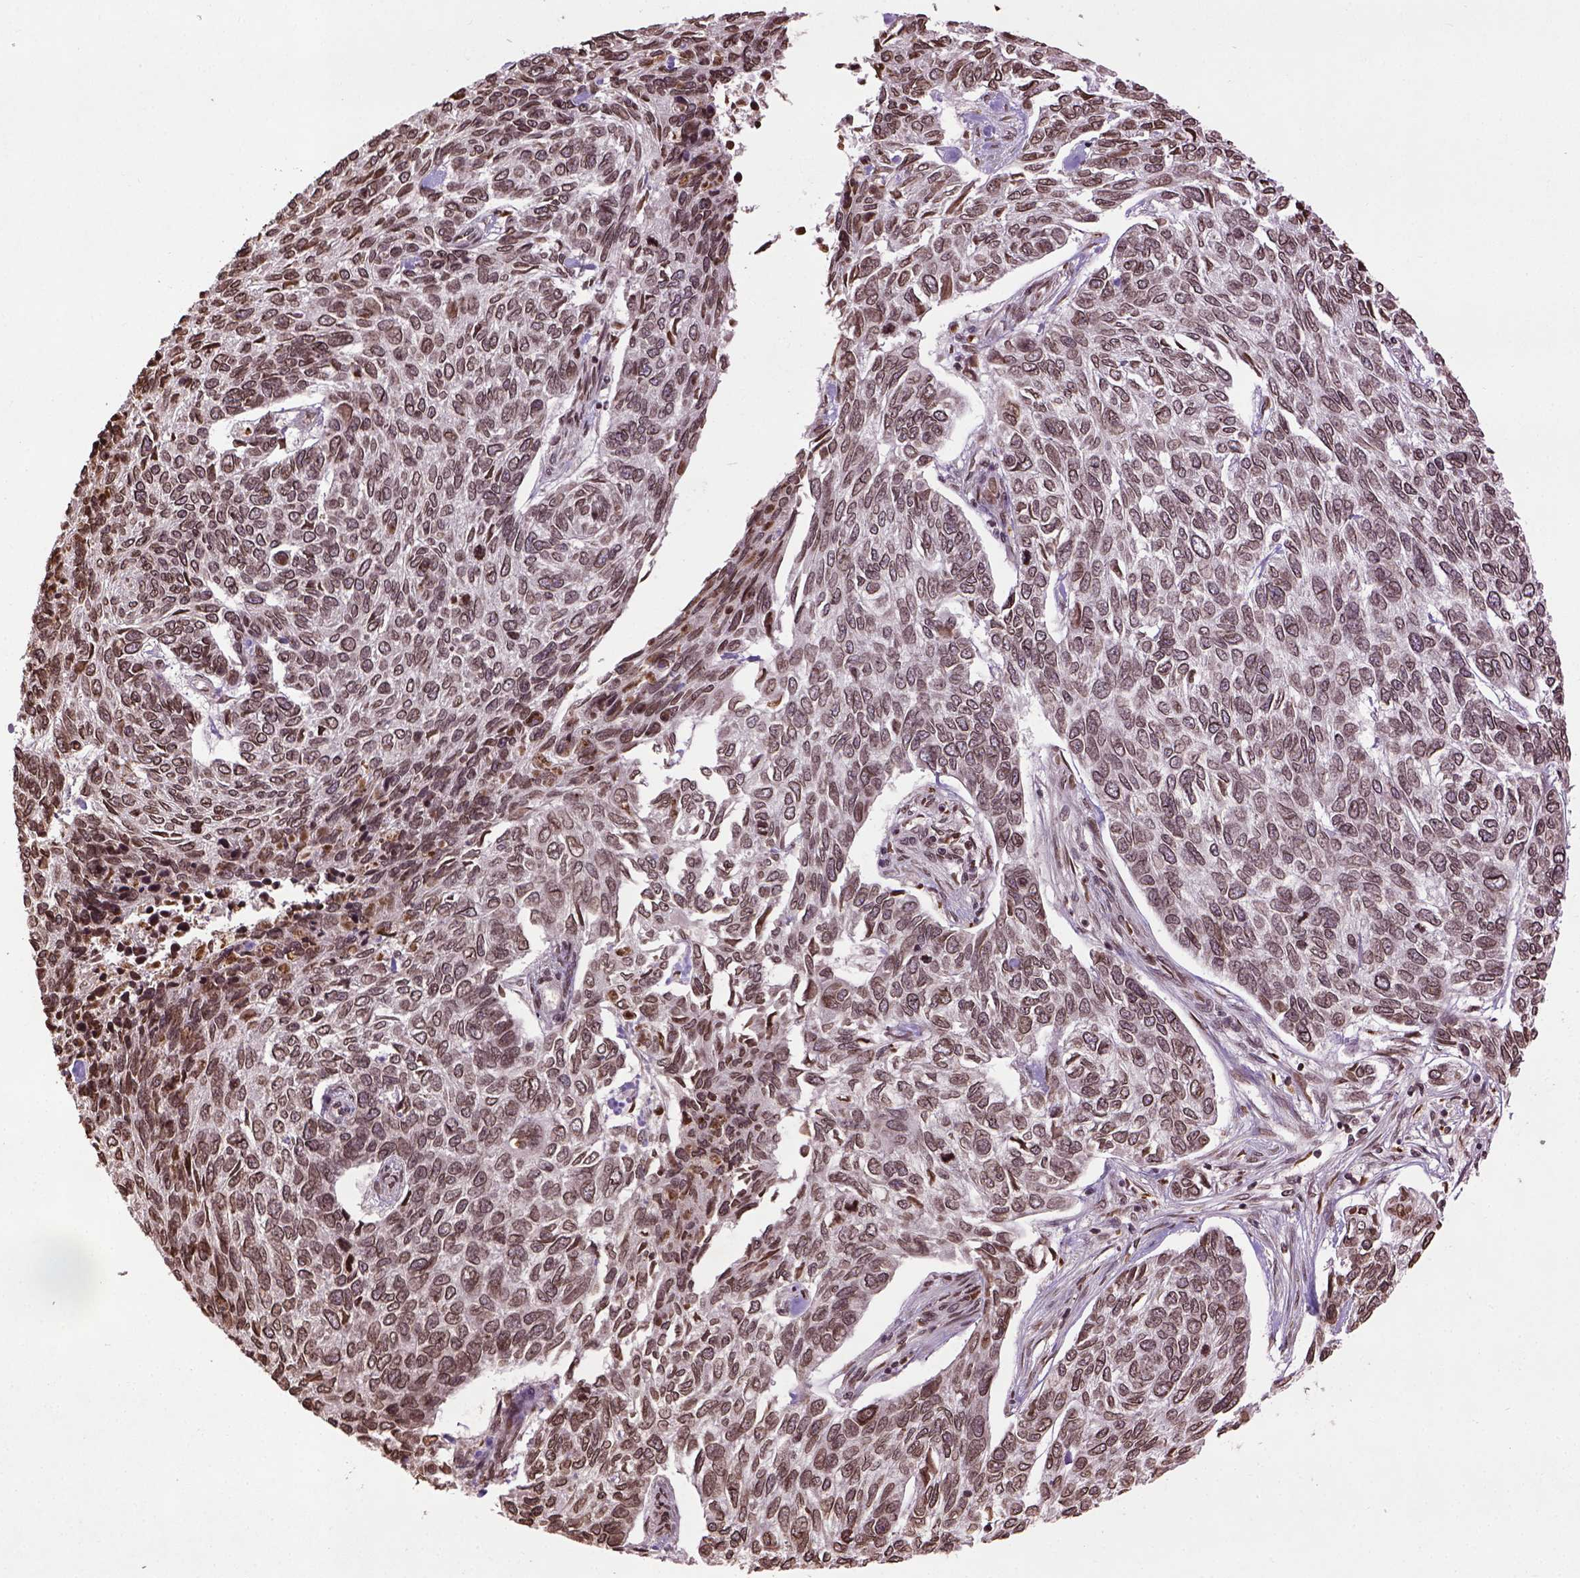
{"staining": {"intensity": "moderate", "quantity": ">75%", "location": "nuclear"}, "tissue": "skin cancer", "cell_type": "Tumor cells", "image_type": "cancer", "snomed": [{"axis": "morphology", "description": "Basal cell carcinoma"}, {"axis": "topography", "description": "Skin"}], "caption": "IHC histopathology image of neoplastic tissue: human skin basal cell carcinoma stained using IHC shows medium levels of moderate protein expression localized specifically in the nuclear of tumor cells, appearing as a nuclear brown color.", "gene": "BANF1", "patient": {"sex": "female", "age": 65}}